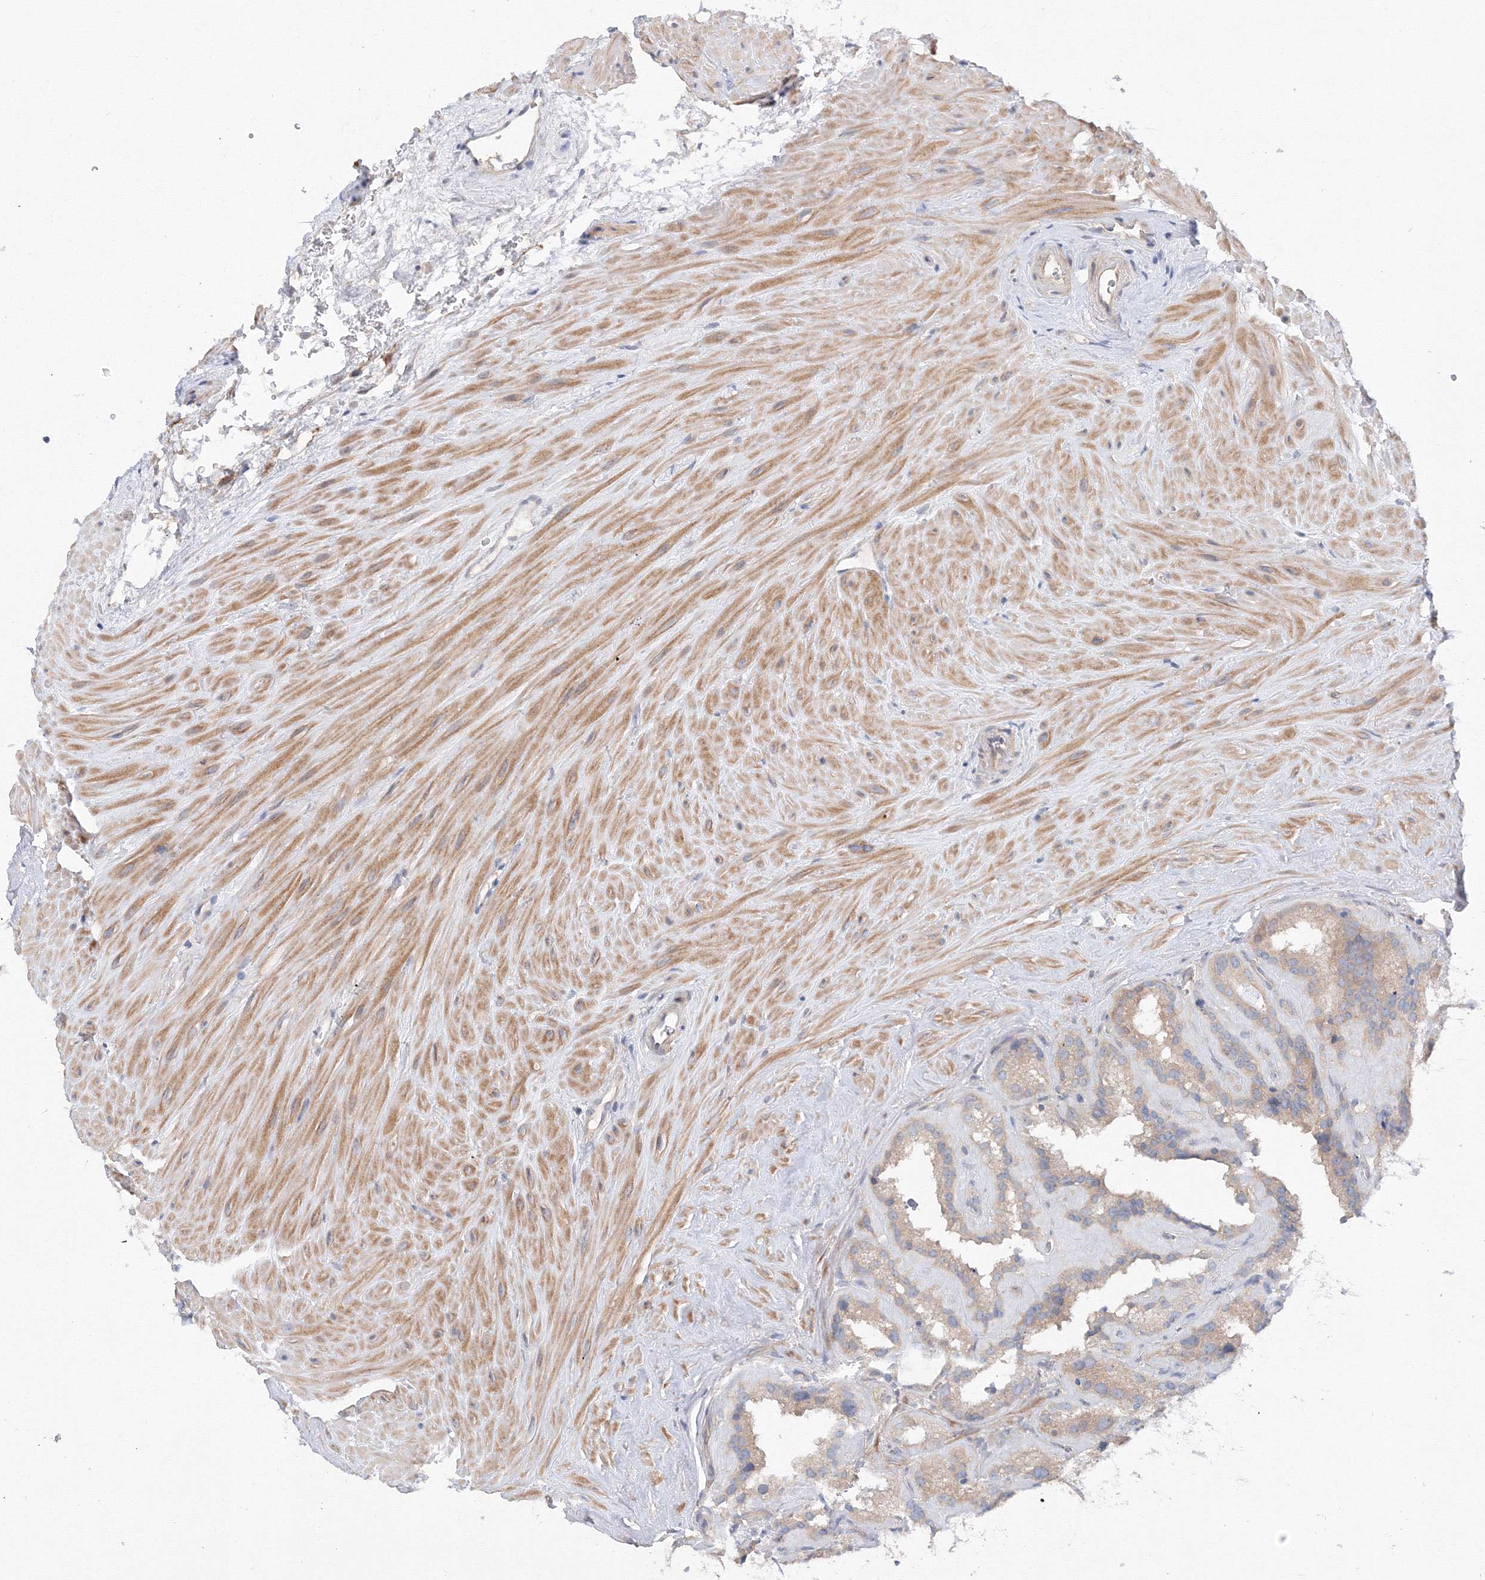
{"staining": {"intensity": "weak", "quantity": "25%-75%", "location": "cytoplasmic/membranous"}, "tissue": "seminal vesicle", "cell_type": "Glandular cells", "image_type": "normal", "snomed": [{"axis": "morphology", "description": "Normal tissue, NOS"}, {"axis": "topography", "description": "Prostate"}, {"axis": "topography", "description": "Seminal veicle"}], "caption": "Immunohistochemical staining of unremarkable seminal vesicle demonstrates weak cytoplasmic/membranous protein expression in about 25%-75% of glandular cells.", "gene": "DIS3L2", "patient": {"sex": "male", "age": 59}}